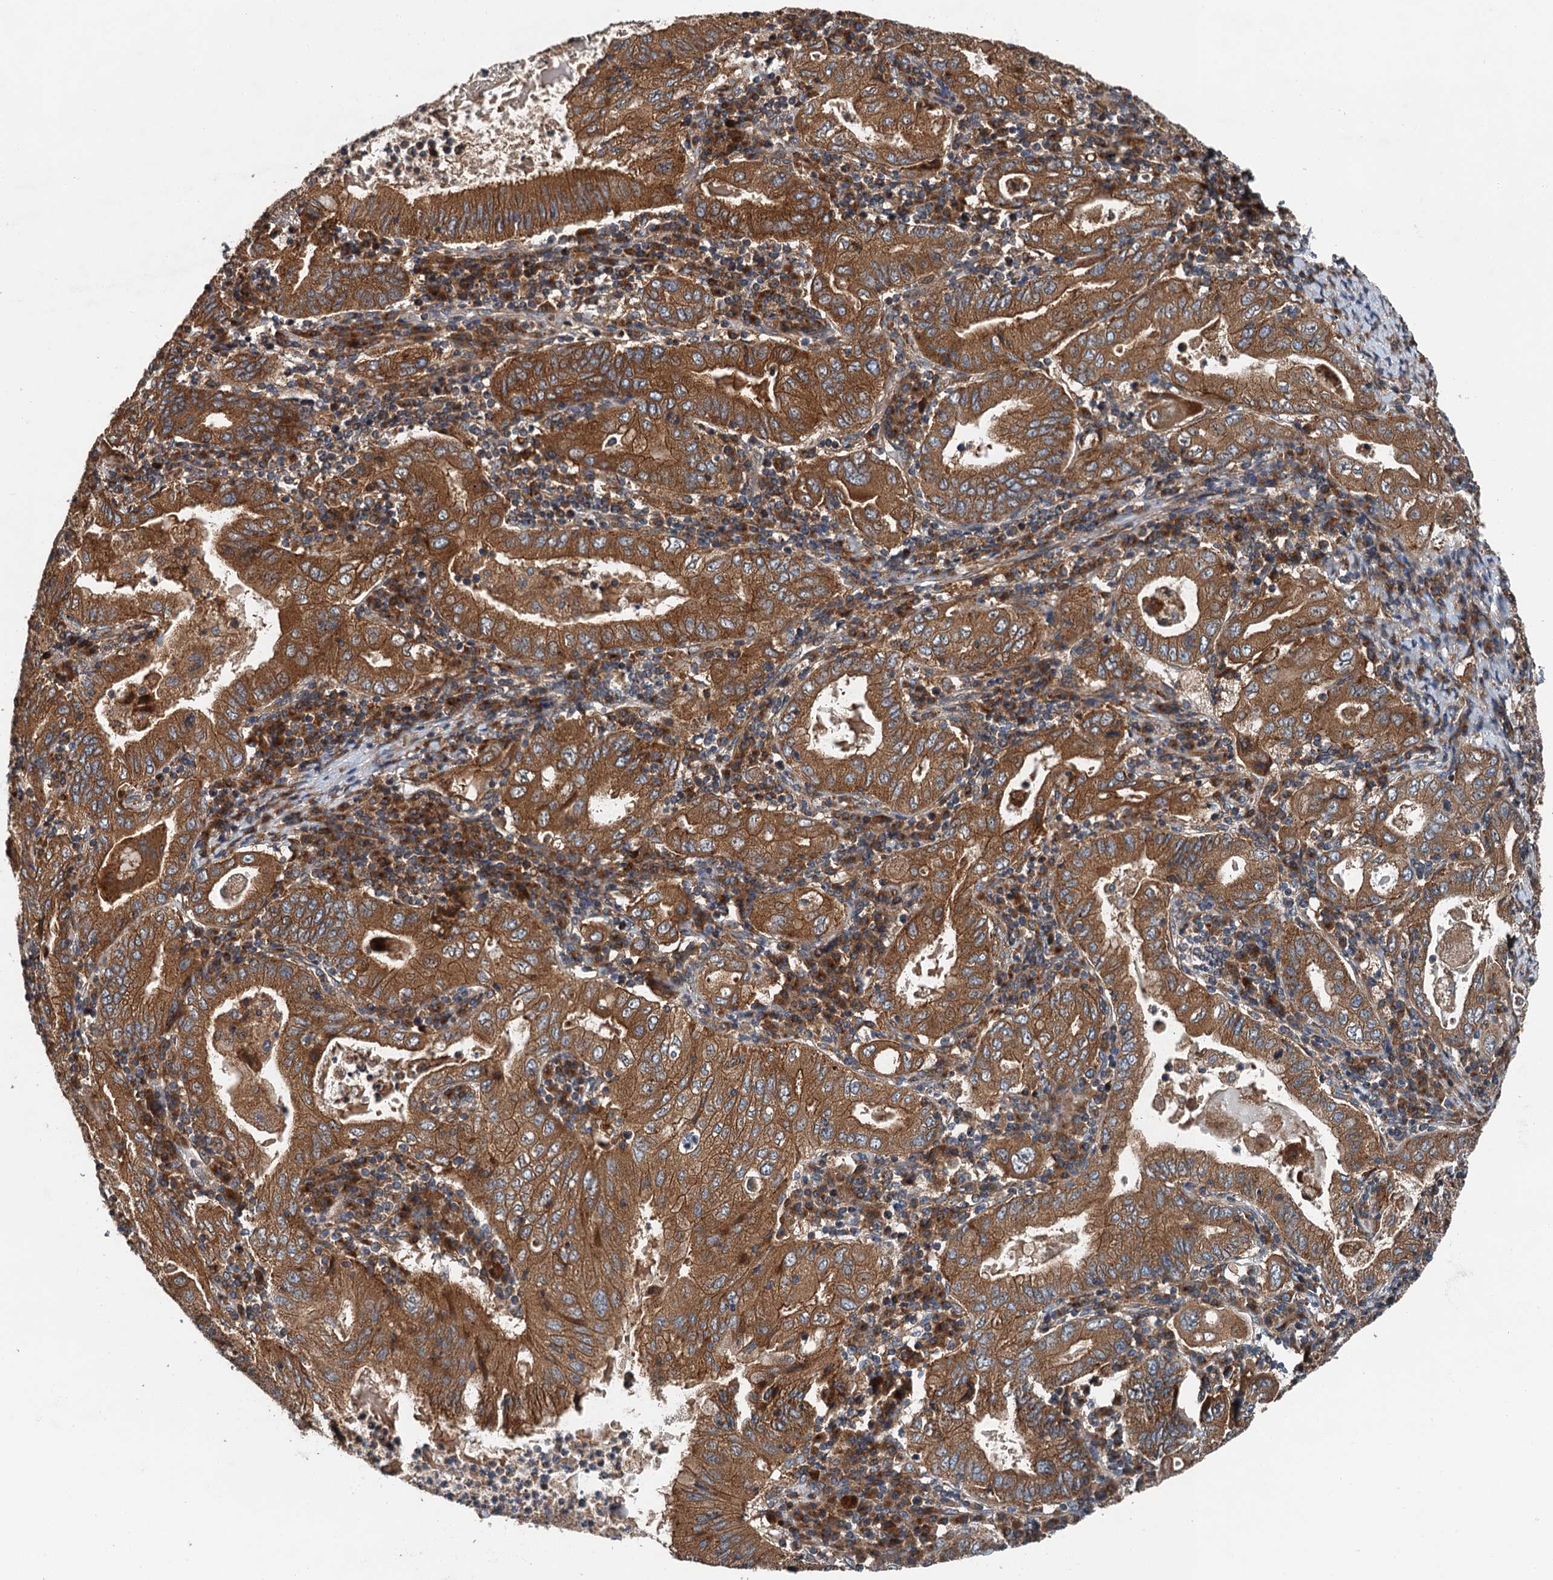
{"staining": {"intensity": "strong", "quantity": ">75%", "location": "cytoplasmic/membranous"}, "tissue": "stomach cancer", "cell_type": "Tumor cells", "image_type": "cancer", "snomed": [{"axis": "morphology", "description": "Normal tissue, NOS"}, {"axis": "morphology", "description": "Adenocarcinoma, NOS"}, {"axis": "topography", "description": "Esophagus"}, {"axis": "topography", "description": "Stomach, upper"}, {"axis": "topography", "description": "Peripheral nerve tissue"}], "caption": "There is high levels of strong cytoplasmic/membranous staining in tumor cells of adenocarcinoma (stomach), as demonstrated by immunohistochemical staining (brown color).", "gene": "COG3", "patient": {"sex": "male", "age": 62}}